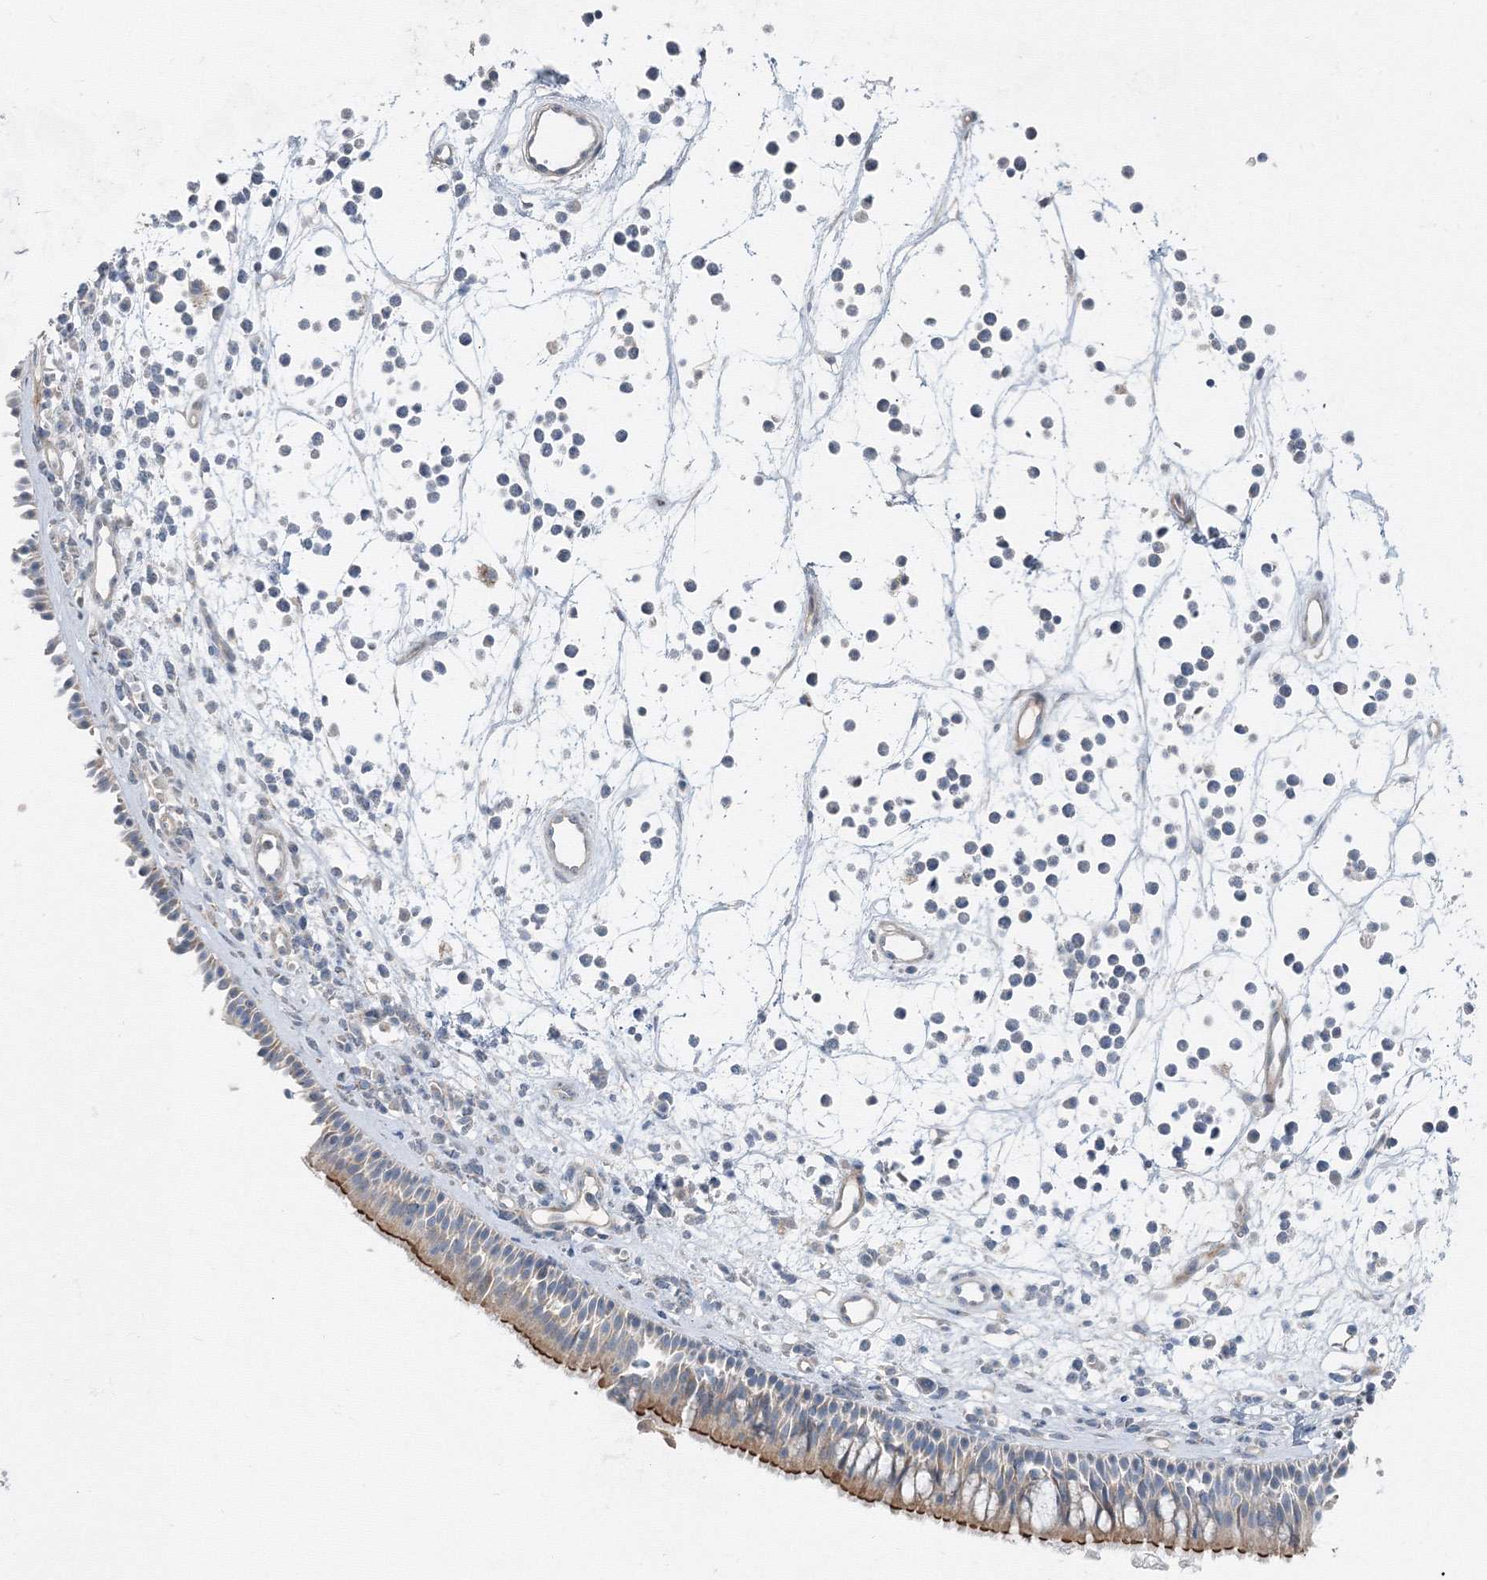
{"staining": {"intensity": "moderate", "quantity": "25%-75%", "location": "cytoplasmic/membranous"}, "tissue": "nasopharynx", "cell_type": "Respiratory epithelial cells", "image_type": "normal", "snomed": [{"axis": "morphology", "description": "Normal tissue, NOS"}, {"axis": "morphology", "description": "Inflammation, NOS"}, {"axis": "morphology", "description": "Malignant melanoma, Metastatic site"}, {"axis": "topography", "description": "Nasopharynx"}], "caption": "Protein expression analysis of normal nasopharynx reveals moderate cytoplasmic/membranous expression in about 25%-75% of respiratory epithelial cells.", "gene": "AASDH", "patient": {"sex": "male", "age": 70}}